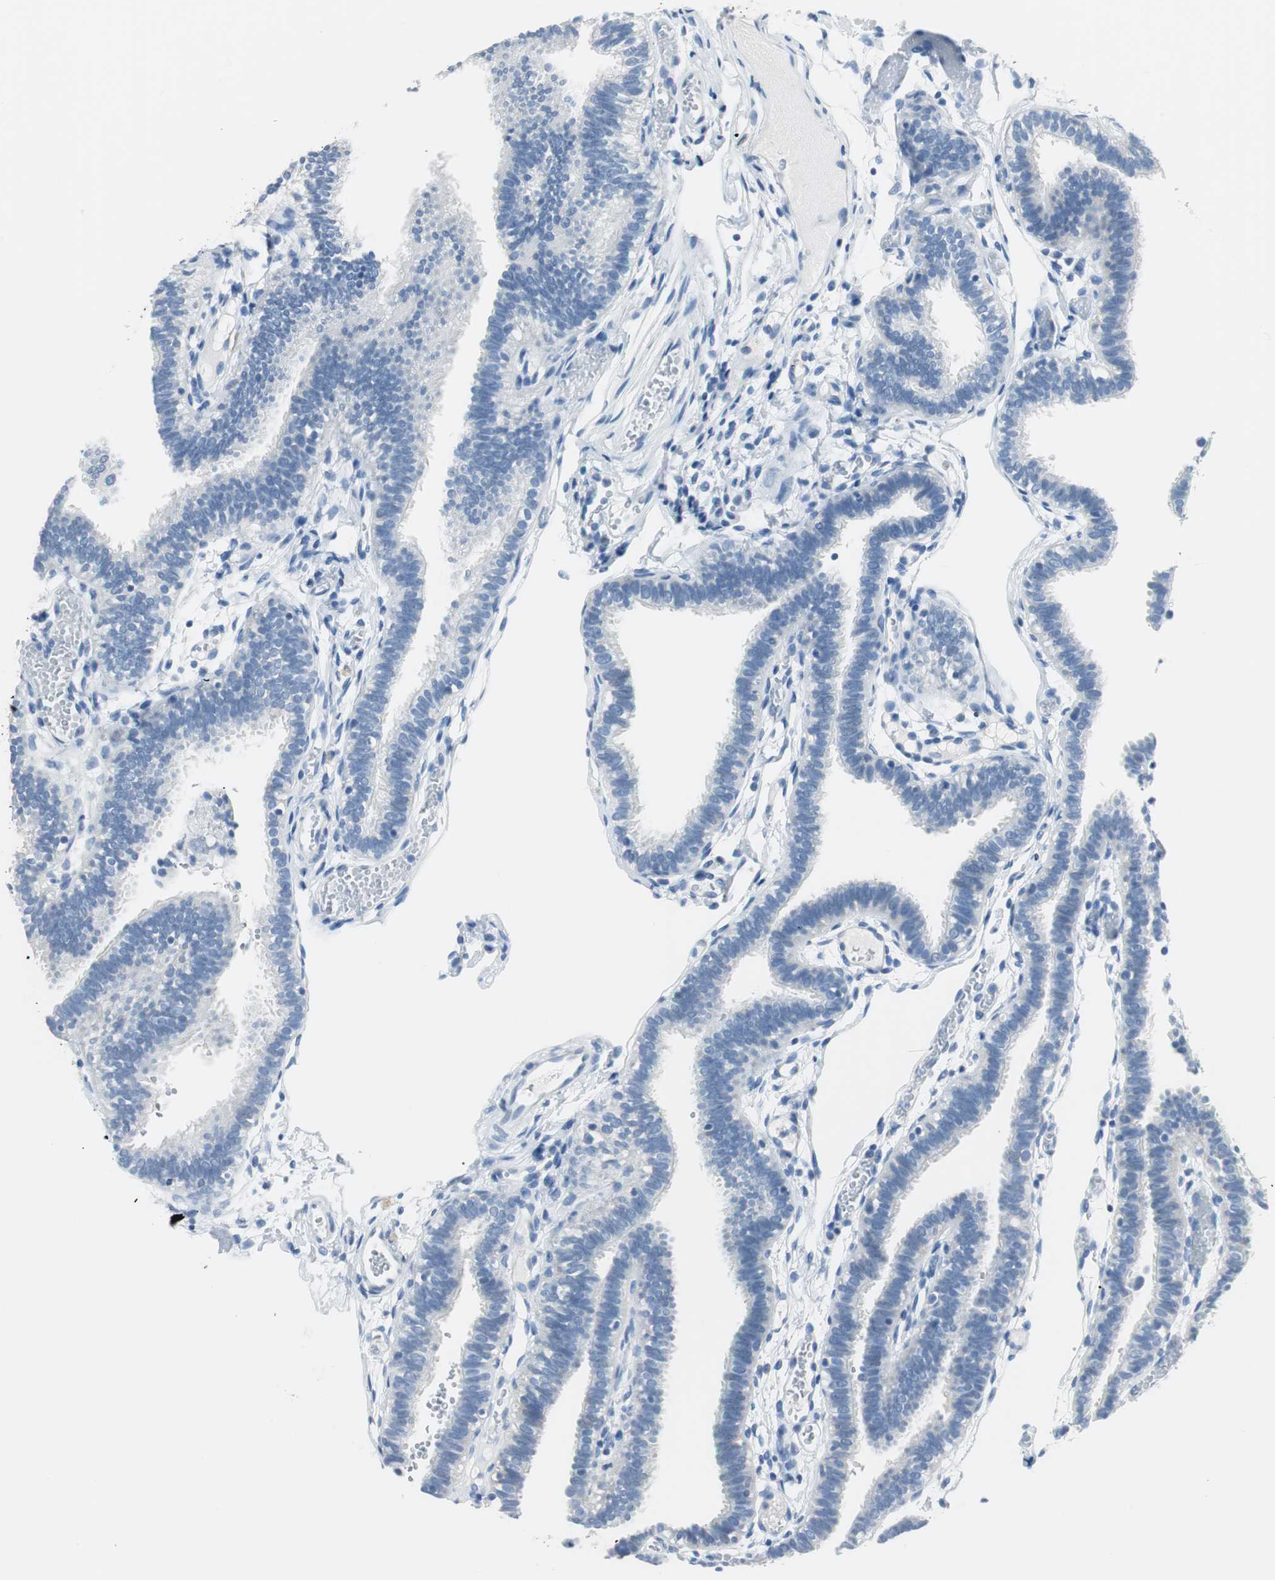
{"staining": {"intensity": "negative", "quantity": "none", "location": "none"}, "tissue": "fallopian tube", "cell_type": "Glandular cells", "image_type": "normal", "snomed": [{"axis": "morphology", "description": "Normal tissue, NOS"}, {"axis": "topography", "description": "Fallopian tube"}], "caption": "Protein analysis of unremarkable fallopian tube reveals no significant positivity in glandular cells. (DAB immunohistochemistry (IHC), high magnification).", "gene": "FBP1", "patient": {"sex": "female", "age": 29}}